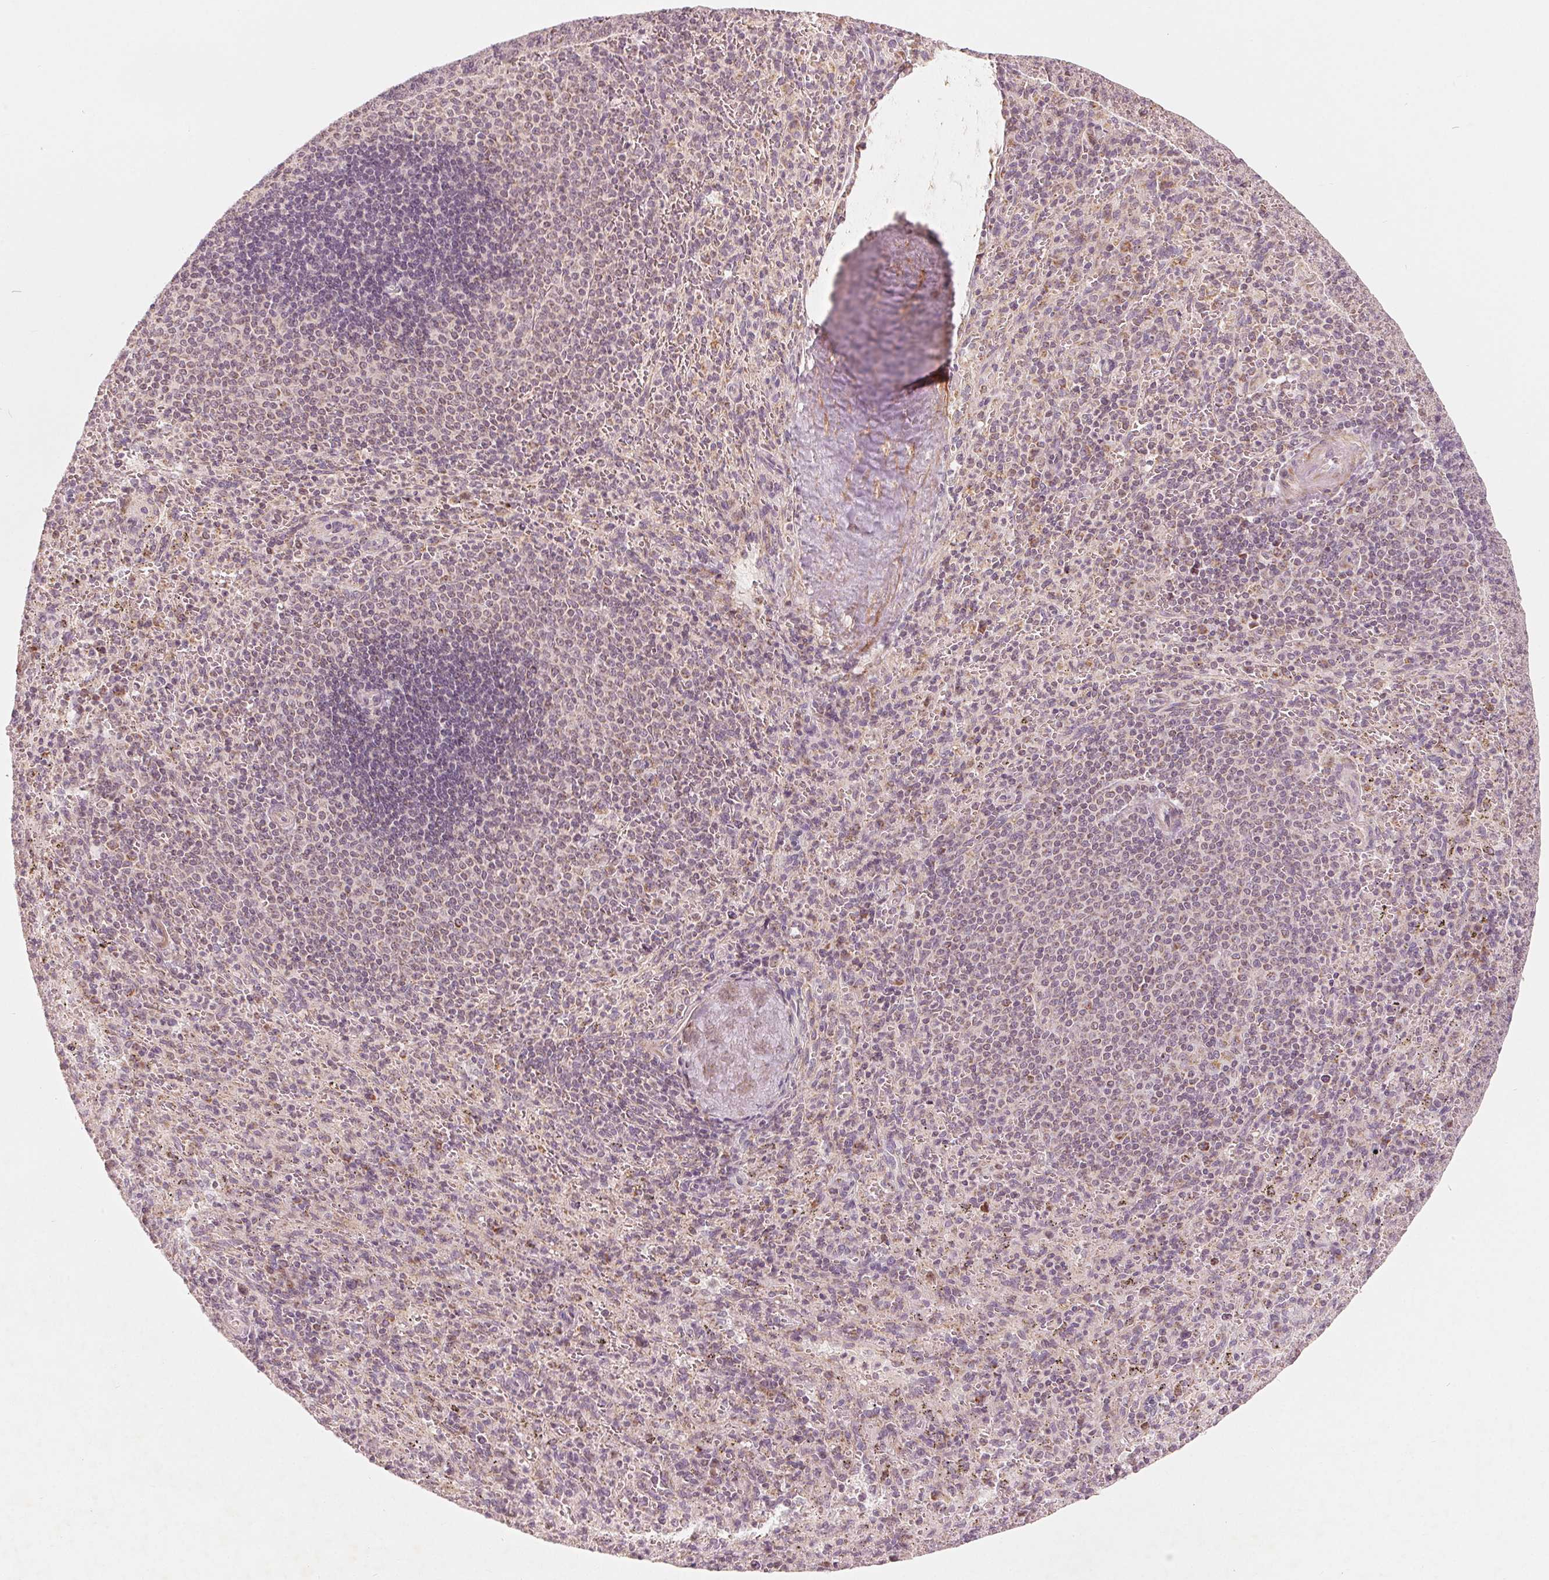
{"staining": {"intensity": "weak", "quantity": "<25%", "location": "cytoplasmic/membranous"}, "tissue": "spleen", "cell_type": "Cells in red pulp", "image_type": "normal", "snomed": [{"axis": "morphology", "description": "Normal tissue, NOS"}, {"axis": "topography", "description": "Spleen"}], "caption": "Immunohistochemistry photomicrograph of normal spleen: spleen stained with DAB (3,3'-diaminobenzidine) shows no significant protein positivity in cells in red pulp. (Brightfield microscopy of DAB (3,3'-diaminobenzidine) immunohistochemistry at high magnification).", "gene": "GHITM", "patient": {"sex": "male", "age": 57}}